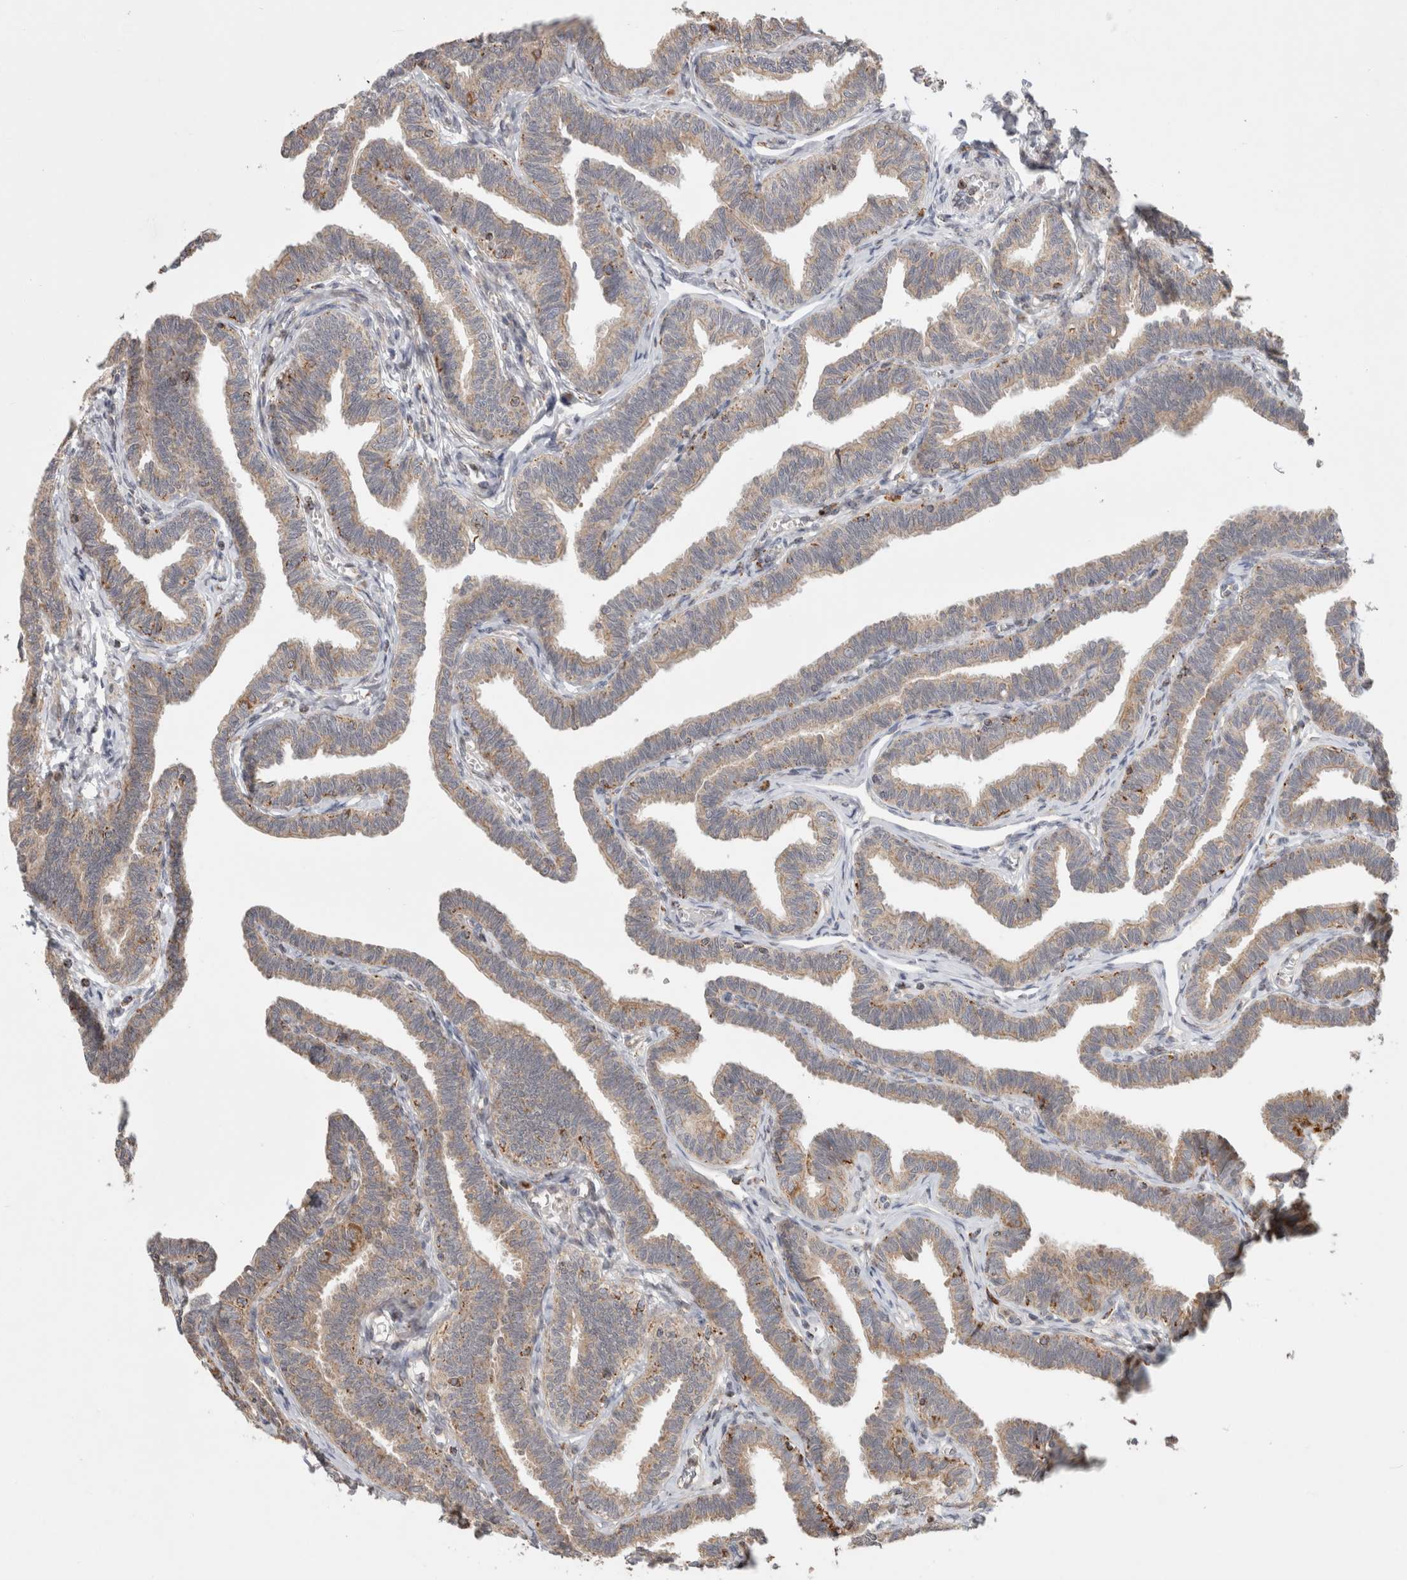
{"staining": {"intensity": "moderate", "quantity": "25%-75%", "location": "cytoplasmic/membranous"}, "tissue": "fallopian tube", "cell_type": "Glandular cells", "image_type": "normal", "snomed": [{"axis": "morphology", "description": "Normal tissue, NOS"}, {"axis": "topography", "description": "Fallopian tube"}, {"axis": "topography", "description": "Ovary"}], "caption": "Immunohistochemical staining of benign fallopian tube shows moderate cytoplasmic/membranous protein expression in approximately 25%-75% of glandular cells.", "gene": "HROB", "patient": {"sex": "female", "age": 23}}